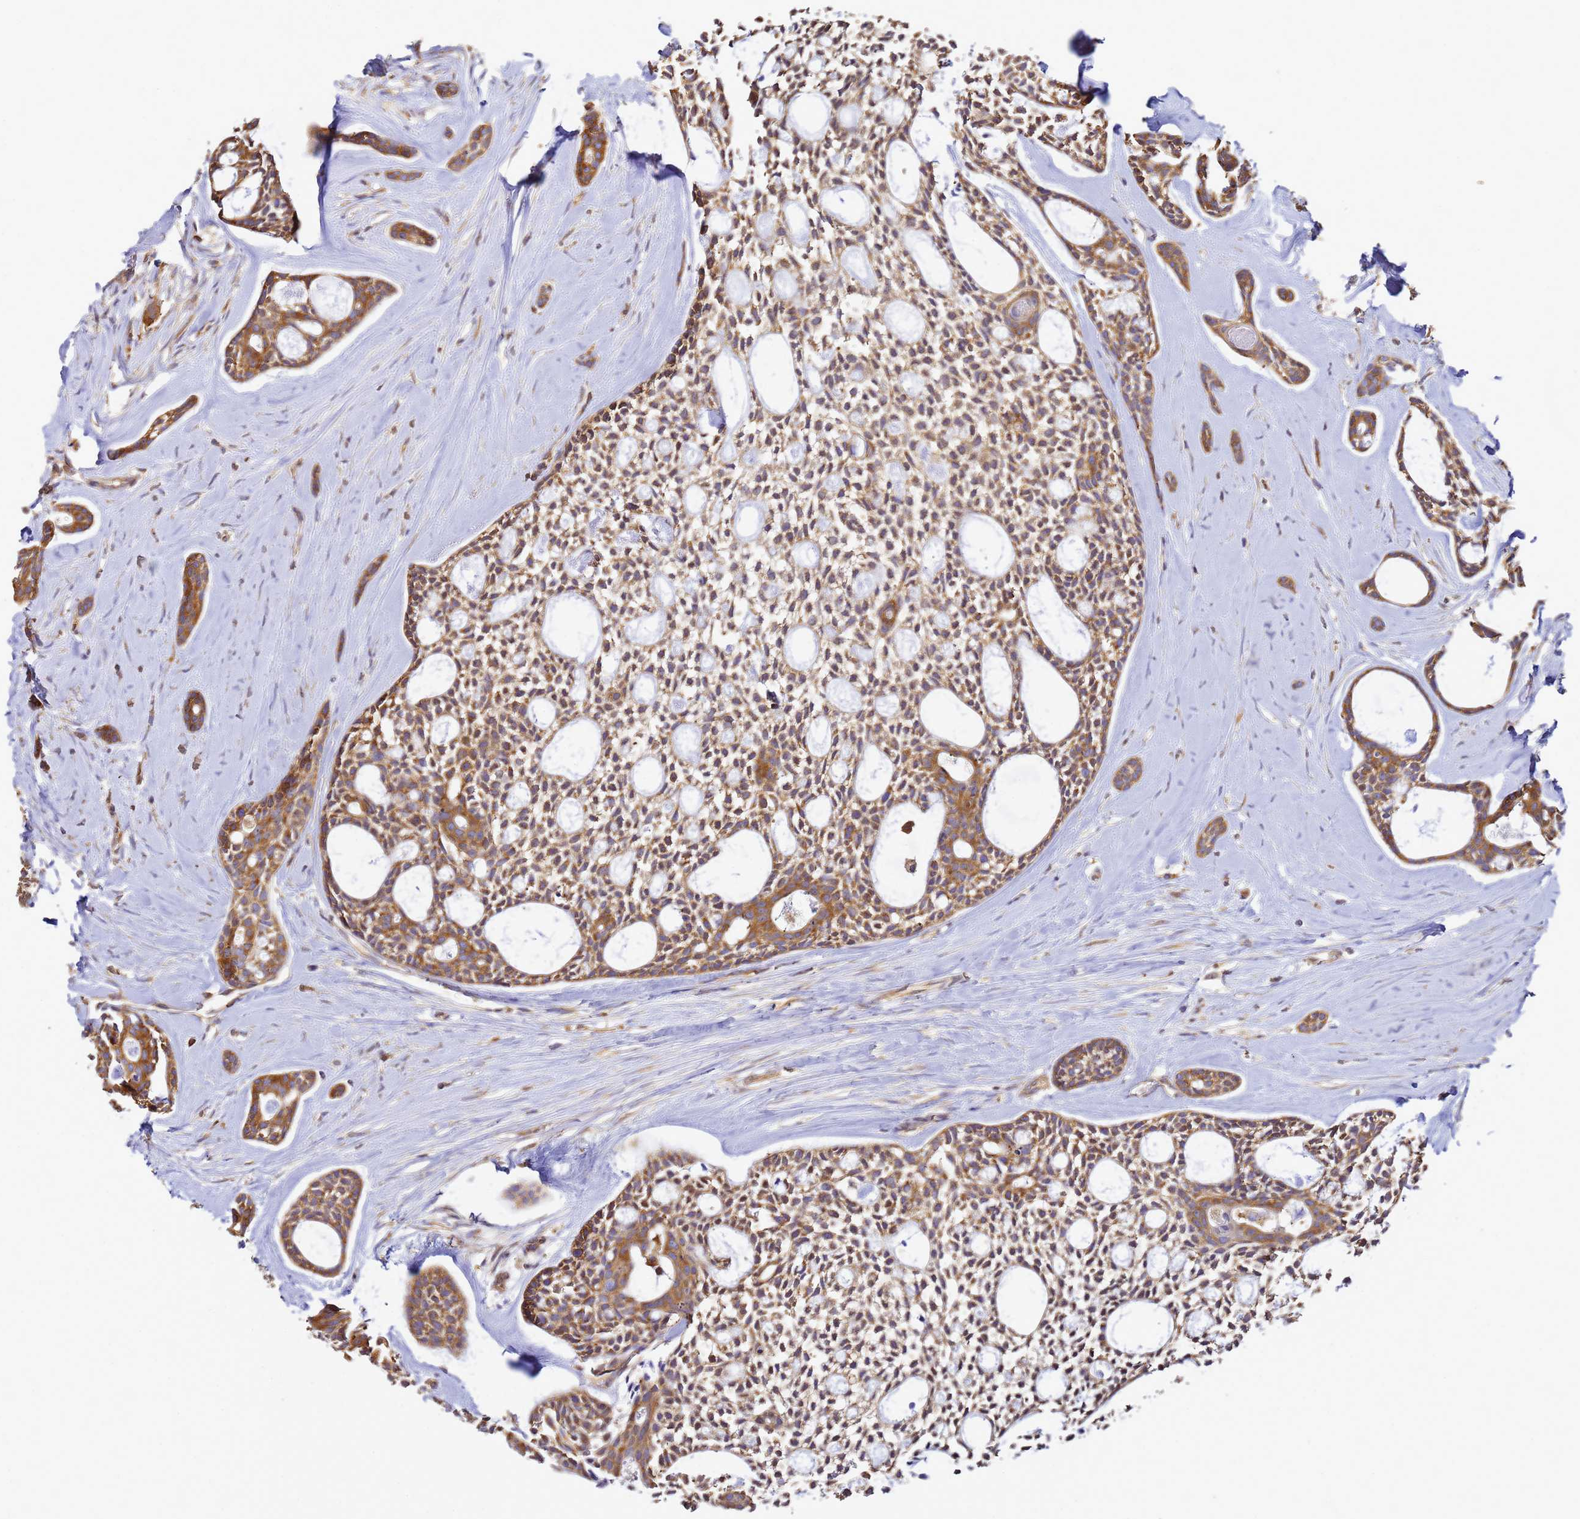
{"staining": {"intensity": "moderate", "quantity": ">75%", "location": "cytoplasmic/membranous"}, "tissue": "head and neck cancer", "cell_type": "Tumor cells", "image_type": "cancer", "snomed": [{"axis": "morphology", "description": "Adenocarcinoma, NOS"}, {"axis": "topography", "description": "Subcutis"}, {"axis": "topography", "description": "Head-Neck"}], "caption": "IHC of head and neck cancer shows medium levels of moderate cytoplasmic/membranous expression in approximately >75% of tumor cells.", "gene": "NARS1", "patient": {"sex": "female", "age": 73}}